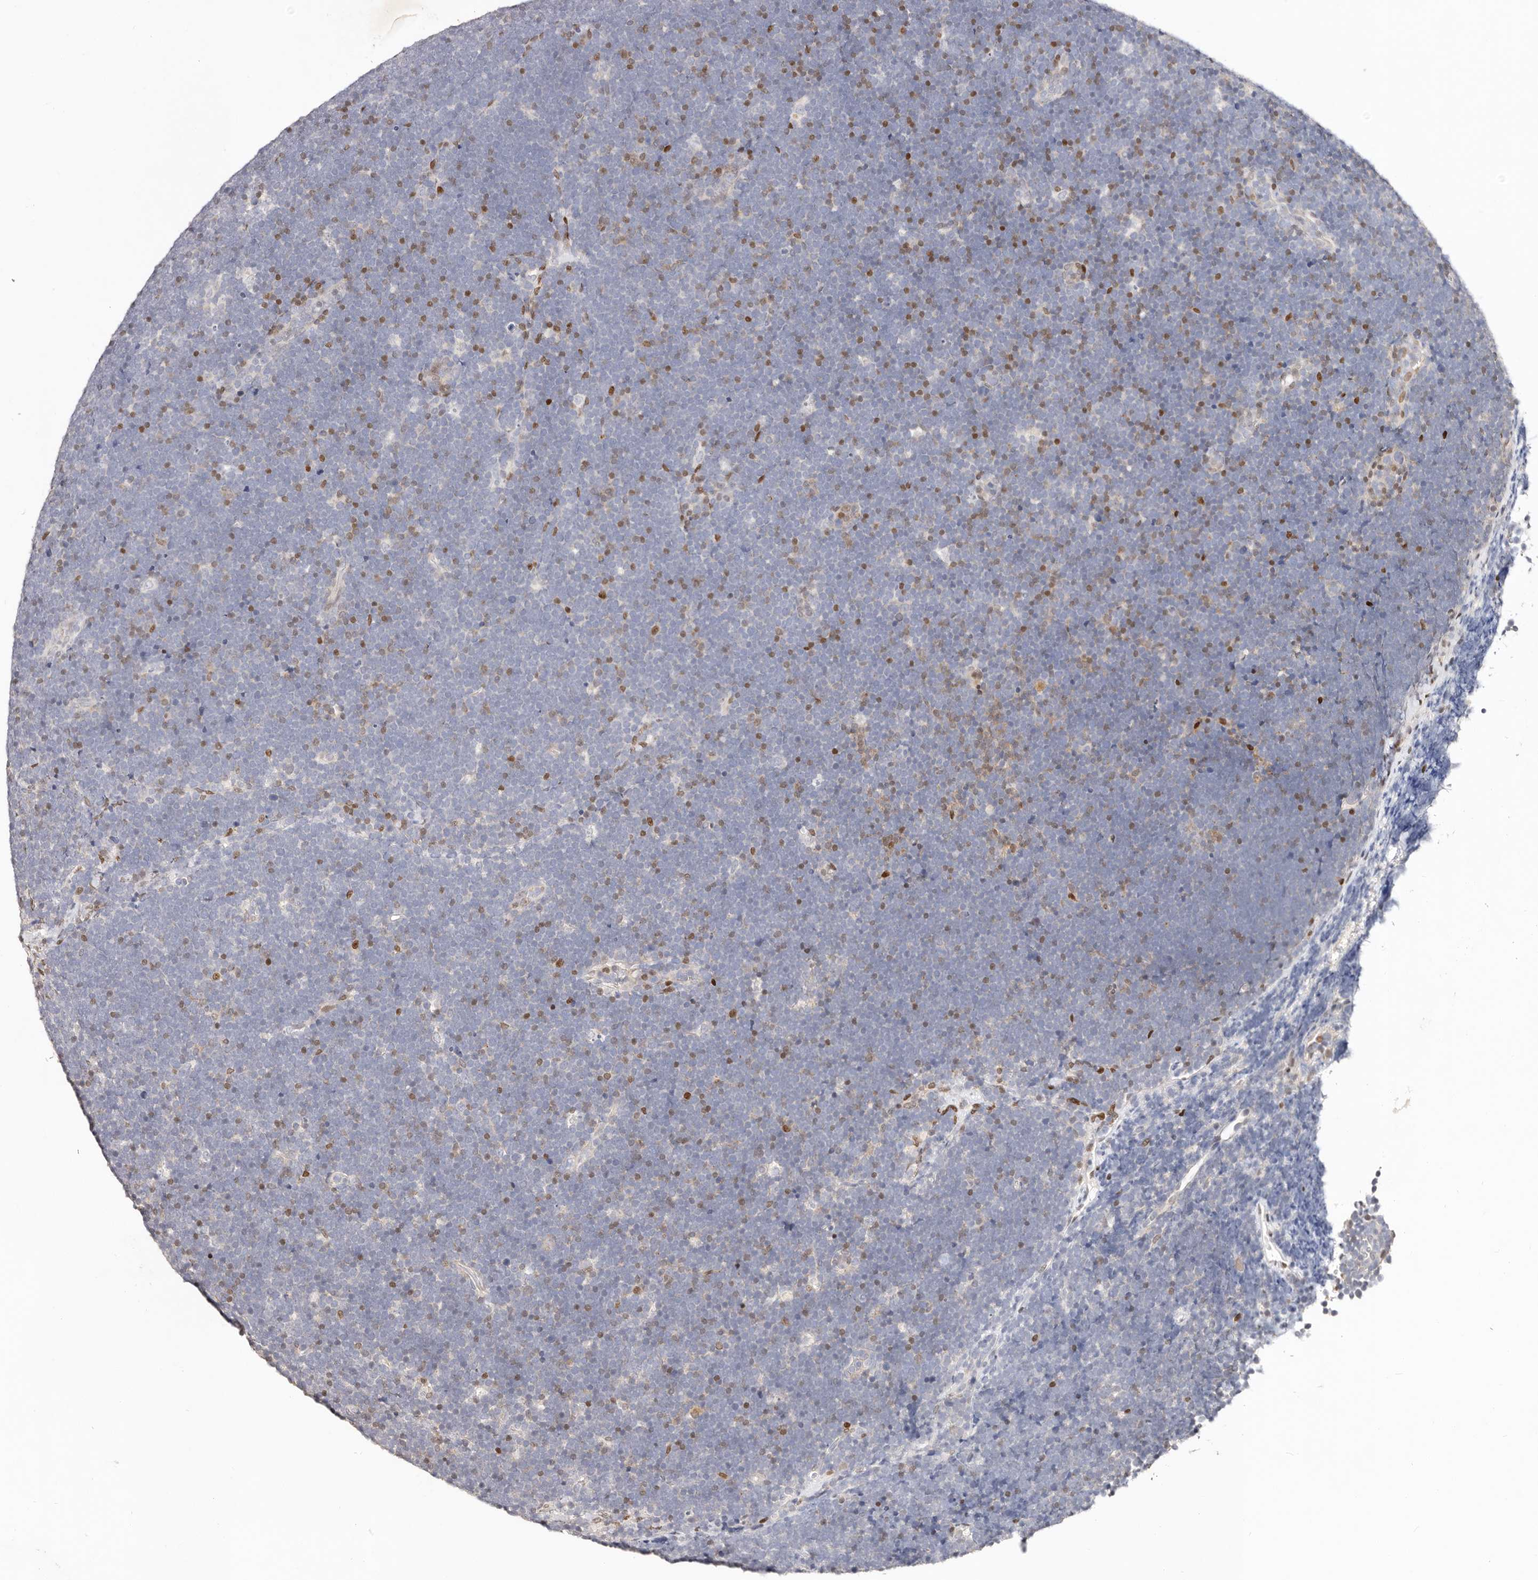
{"staining": {"intensity": "negative", "quantity": "none", "location": "none"}, "tissue": "lymphoma", "cell_type": "Tumor cells", "image_type": "cancer", "snomed": [{"axis": "morphology", "description": "Malignant lymphoma, non-Hodgkin's type, High grade"}, {"axis": "topography", "description": "Lymph node"}], "caption": "A high-resolution histopathology image shows immunohistochemistry staining of lymphoma, which shows no significant positivity in tumor cells. (DAB (3,3'-diaminobenzidine) immunohistochemistry (IHC), high magnification).", "gene": "IQGAP3", "patient": {"sex": "male", "age": 13}}